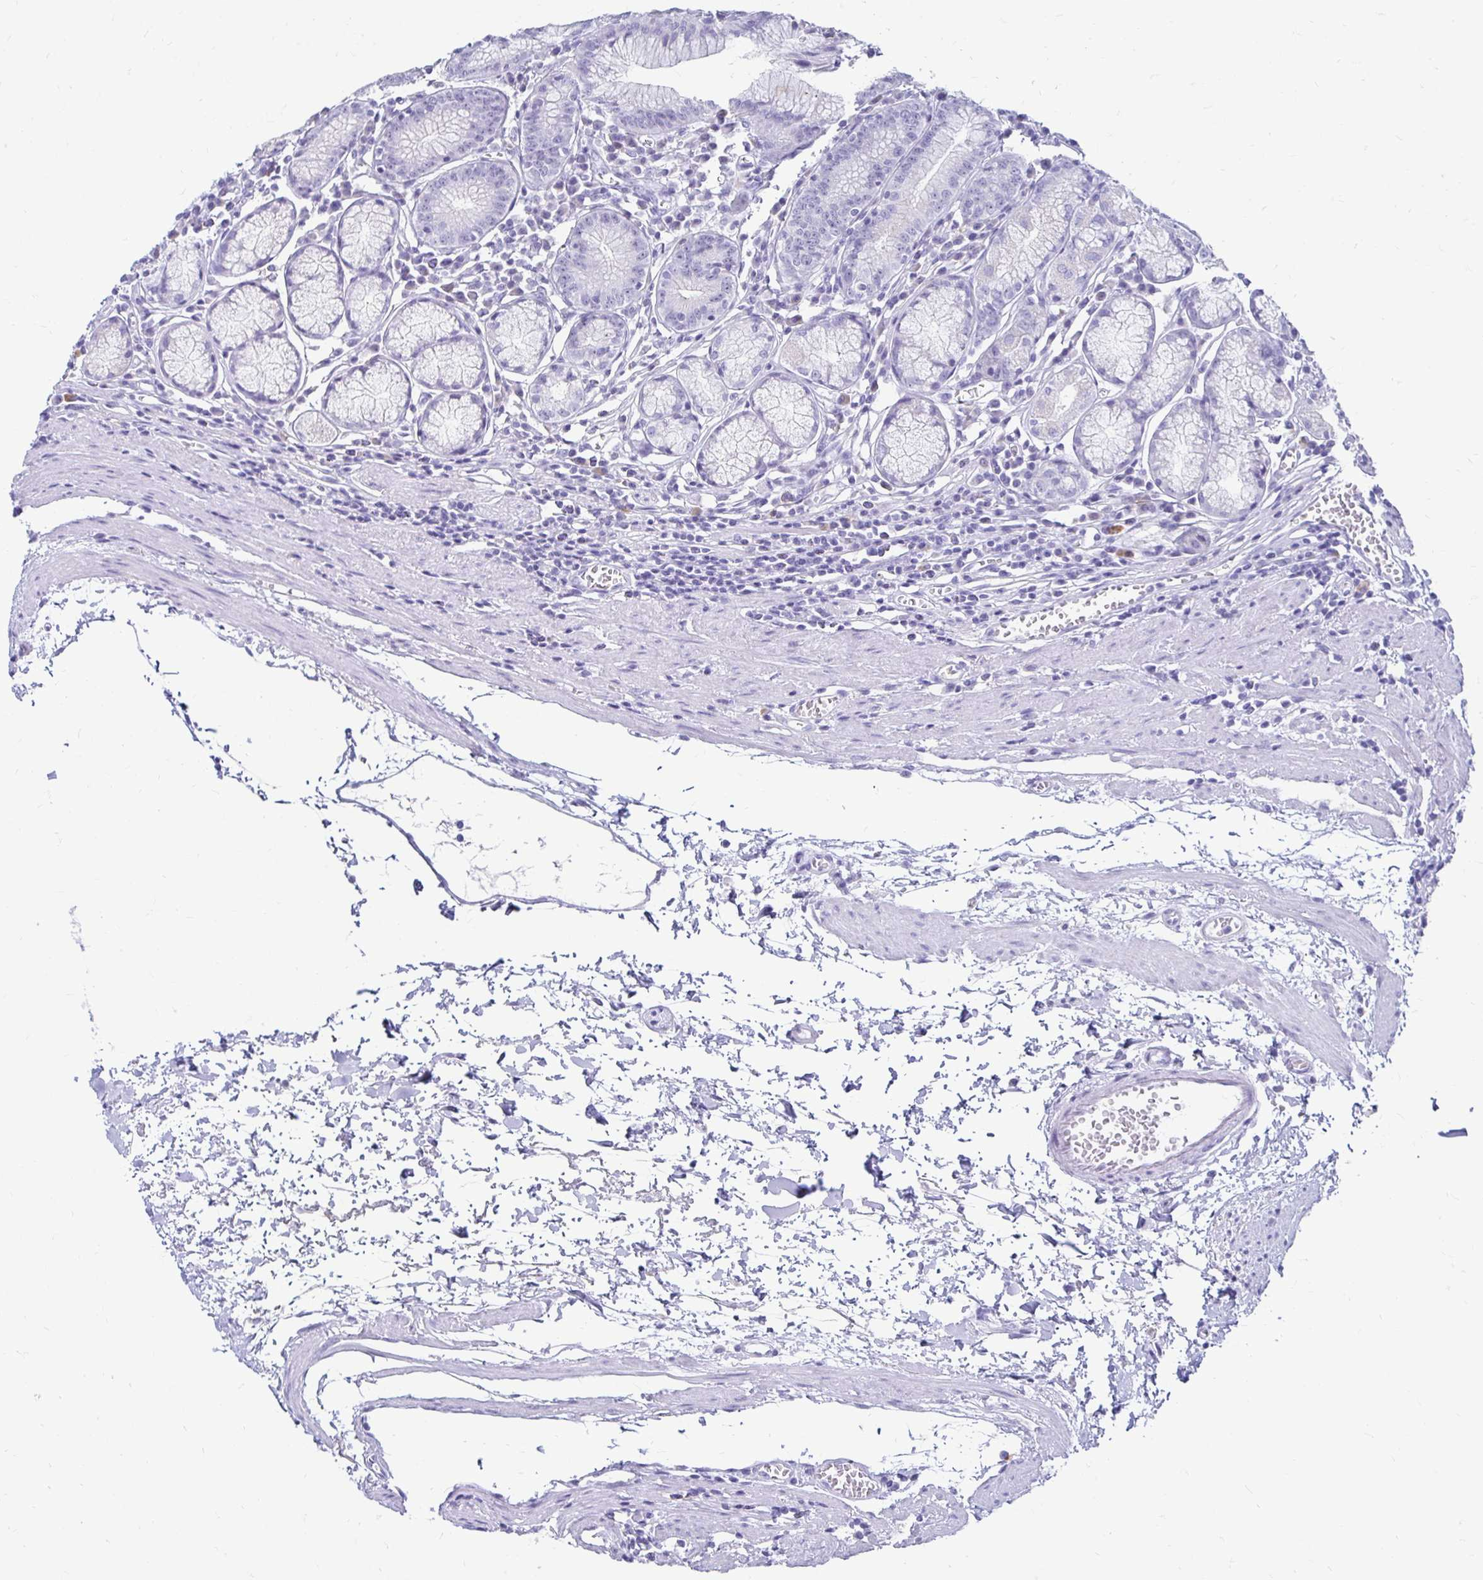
{"staining": {"intensity": "negative", "quantity": "none", "location": "none"}, "tissue": "stomach", "cell_type": "Glandular cells", "image_type": "normal", "snomed": [{"axis": "morphology", "description": "Normal tissue, NOS"}, {"axis": "topography", "description": "Stomach"}], "caption": "Immunohistochemistry of normal stomach displays no positivity in glandular cells.", "gene": "CST6", "patient": {"sex": "male", "age": 55}}